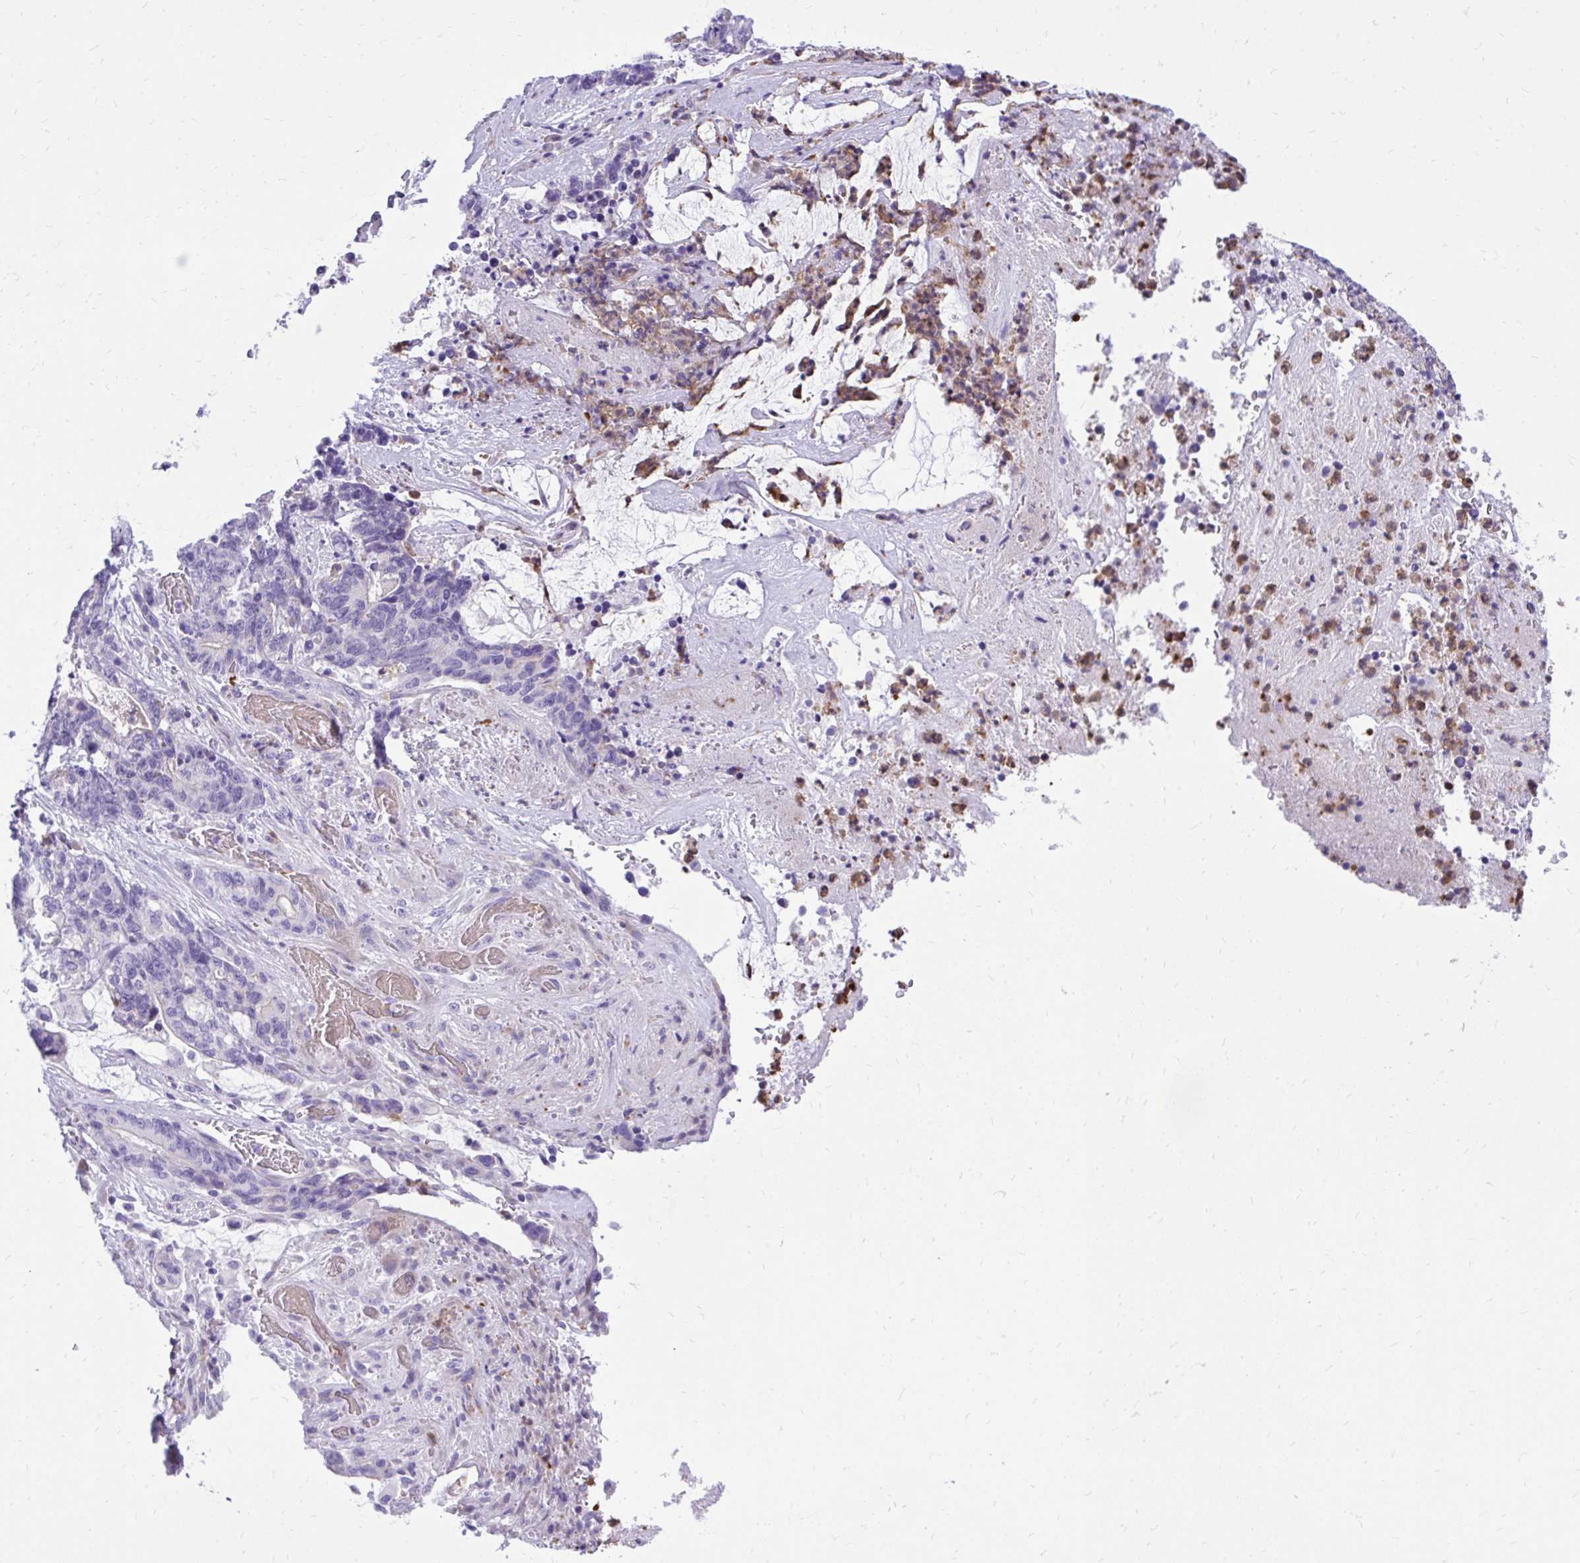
{"staining": {"intensity": "negative", "quantity": "none", "location": "none"}, "tissue": "stomach cancer", "cell_type": "Tumor cells", "image_type": "cancer", "snomed": [{"axis": "morphology", "description": "Normal tissue, NOS"}, {"axis": "morphology", "description": "Adenocarcinoma, NOS"}, {"axis": "topography", "description": "Stomach"}], "caption": "The immunohistochemistry histopathology image has no significant staining in tumor cells of stomach cancer (adenocarcinoma) tissue.", "gene": "ADAMTSL1", "patient": {"sex": "female", "age": 64}}